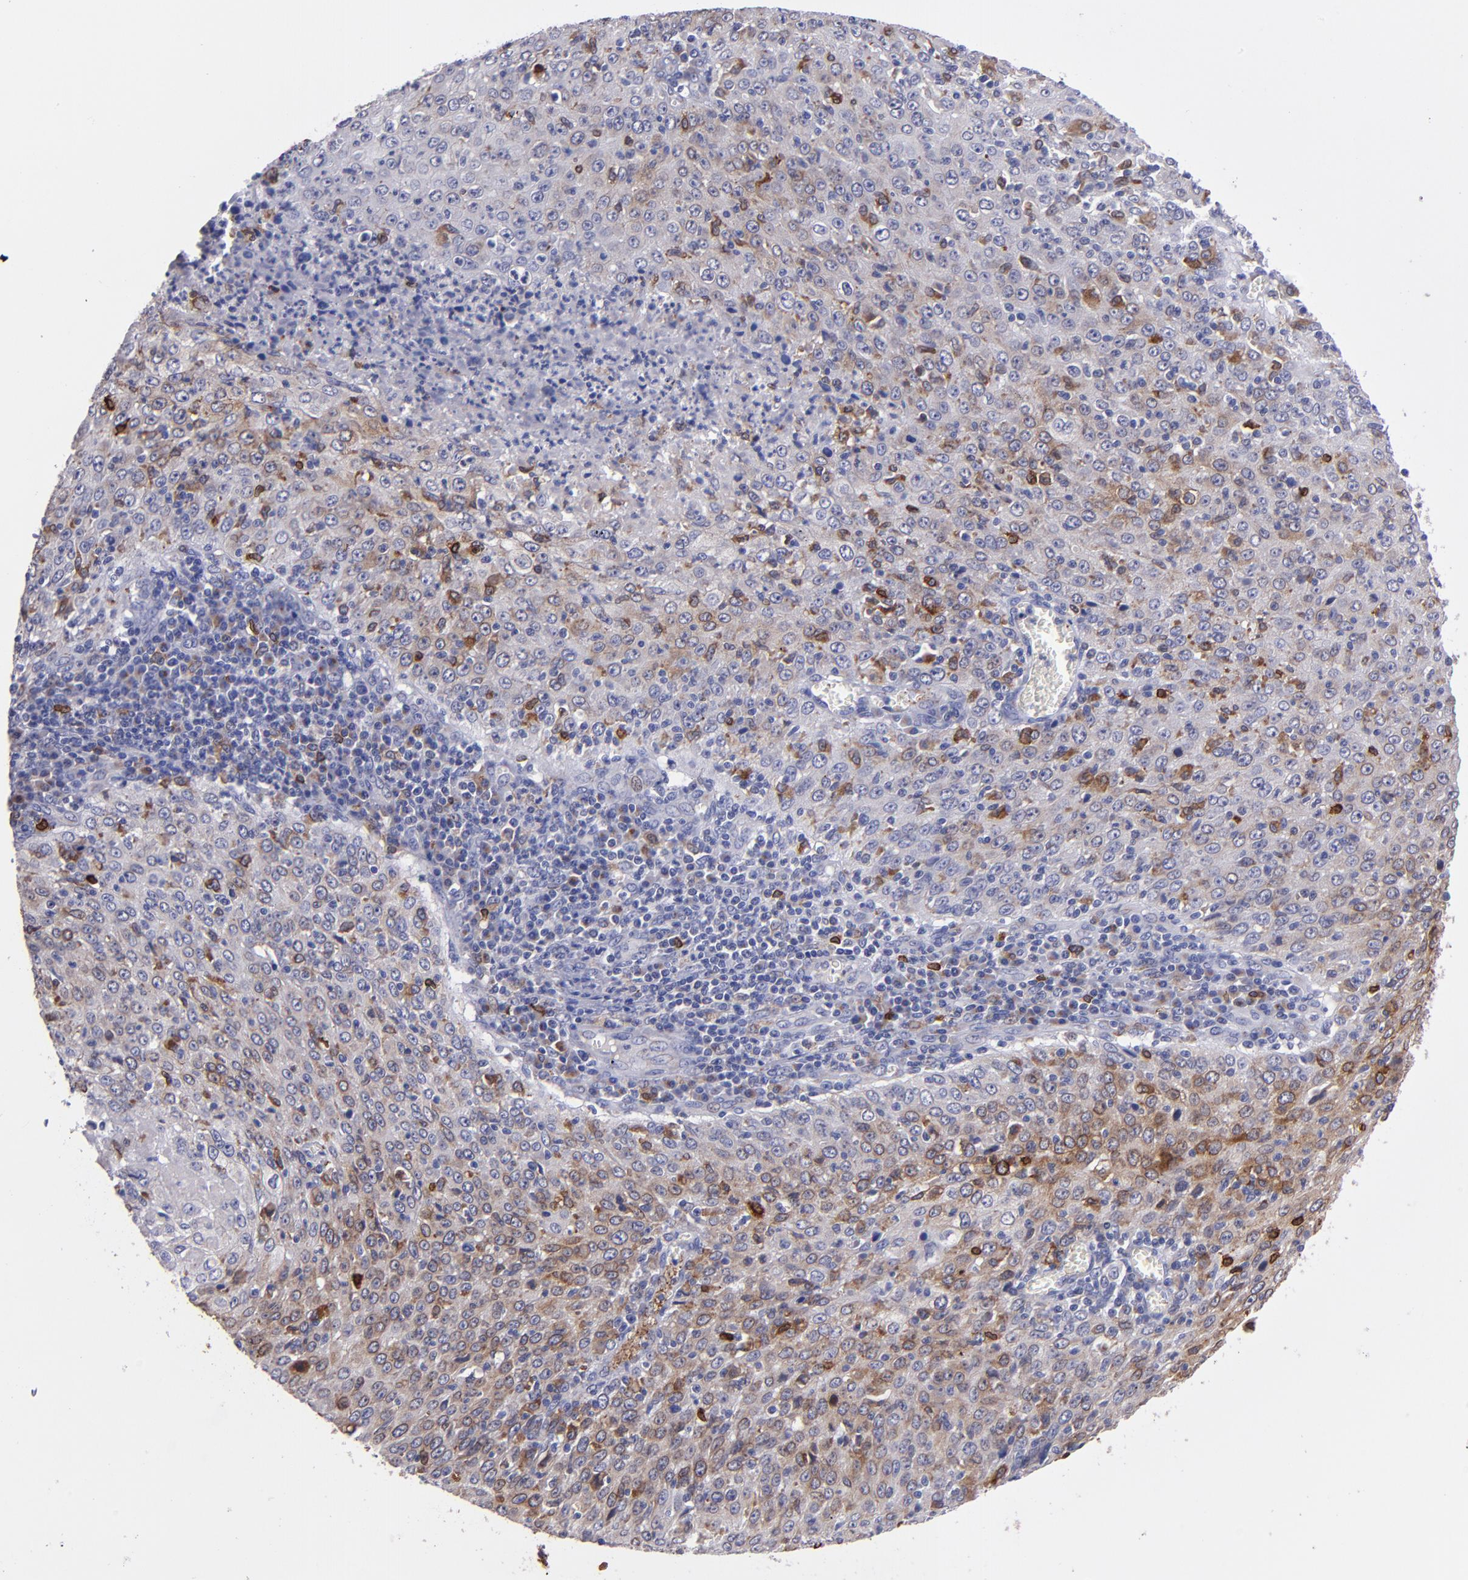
{"staining": {"intensity": "moderate", "quantity": "25%-75%", "location": "cytoplasmic/membranous"}, "tissue": "cervical cancer", "cell_type": "Tumor cells", "image_type": "cancer", "snomed": [{"axis": "morphology", "description": "Squamous cell carcinoma, NOS"}, {"axis": "topography", "description": "Cervix"}], "caption": "A brown stain highlights moderate cytoplasmic/membranous positivity of a protein in human cervical cancer tumor cells.", "gene": "PTGS1", "patient": {"sex": "female", "age": 27}}